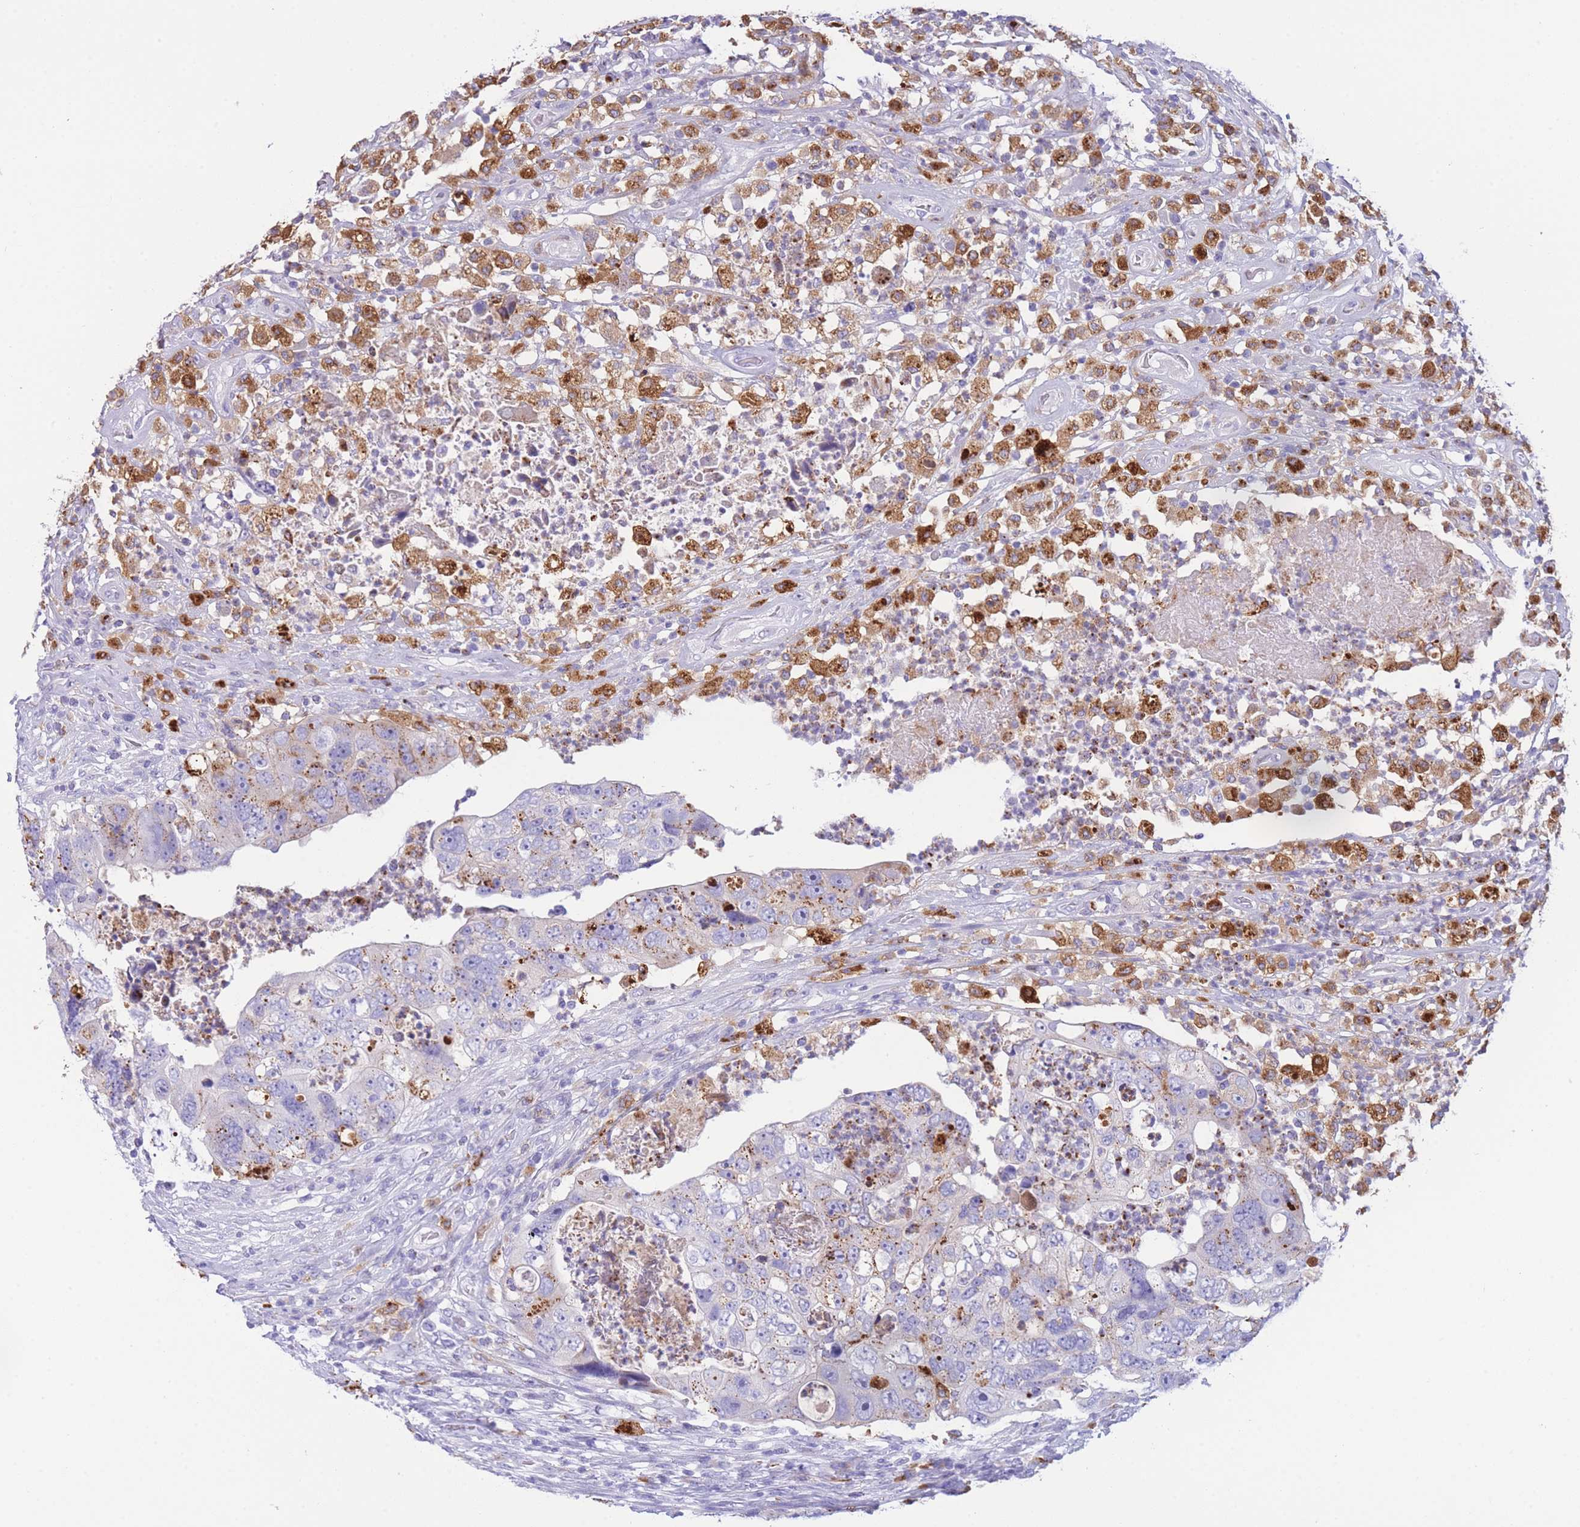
{"staining": {"intensity": "moderate", "quantity": "<25%", "location": "cytoplasmic/membranous"}, "tissue": "colorectal cancer", "cell_type": "Tumor cells", "image_type": "cancer", "snomed": [{"axis": "morphology", "description": "Adenocarcinoma, NOS"}, {"axis": "topography", "description": "Rectum"}], "caption": "Immunohistochemistry of colorectal cancer (adenocarcinoma) demonstrates low levels of moderate cytoplasmic/membranous staining in approximately <25% of tumor cells. (IHC, brightfield microscopy, high magnification).", "gene": "PLBD1", "patient": {"sex": "male", "age": 59}}